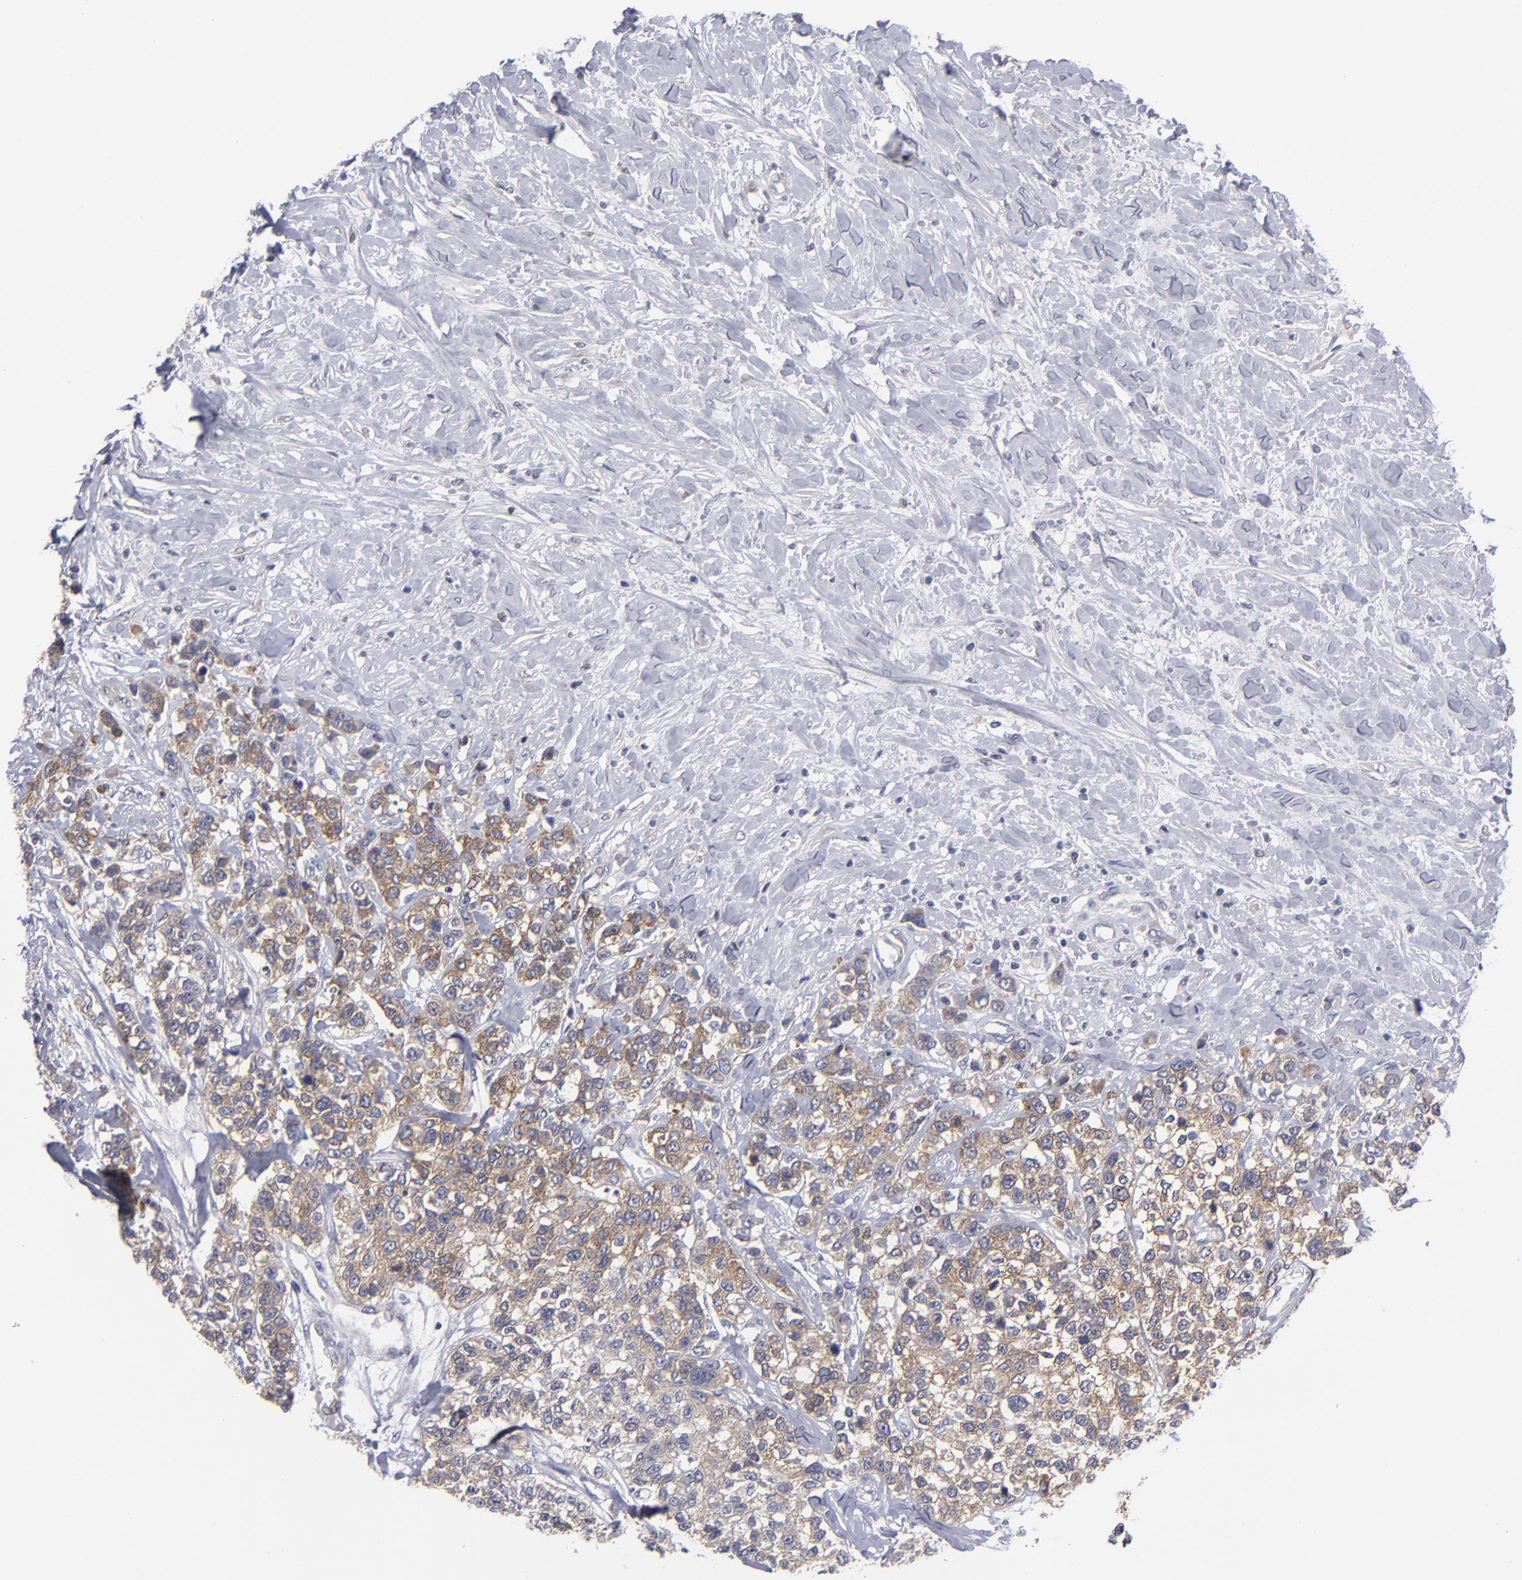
{"staining": {"intensity": "moderate", "quantity": "25%-75%", "location": "cytoplasmic/membranous"}, "tissue": "breast cancer", "cell_type": "Tumor cells", "image_type": "cancer", "snomed": [{"axis": "morphology", "description": "Duct carcinoma"}, {"axis": "topography", "description": "Breast"}], "caption": "Moderate cytoplasmic/membranous protein positivity is present in about 25%-75% of tumor cells in breast cancer.", "gene": "CEP97", "patient": {"sex": "female", "age": 51}}